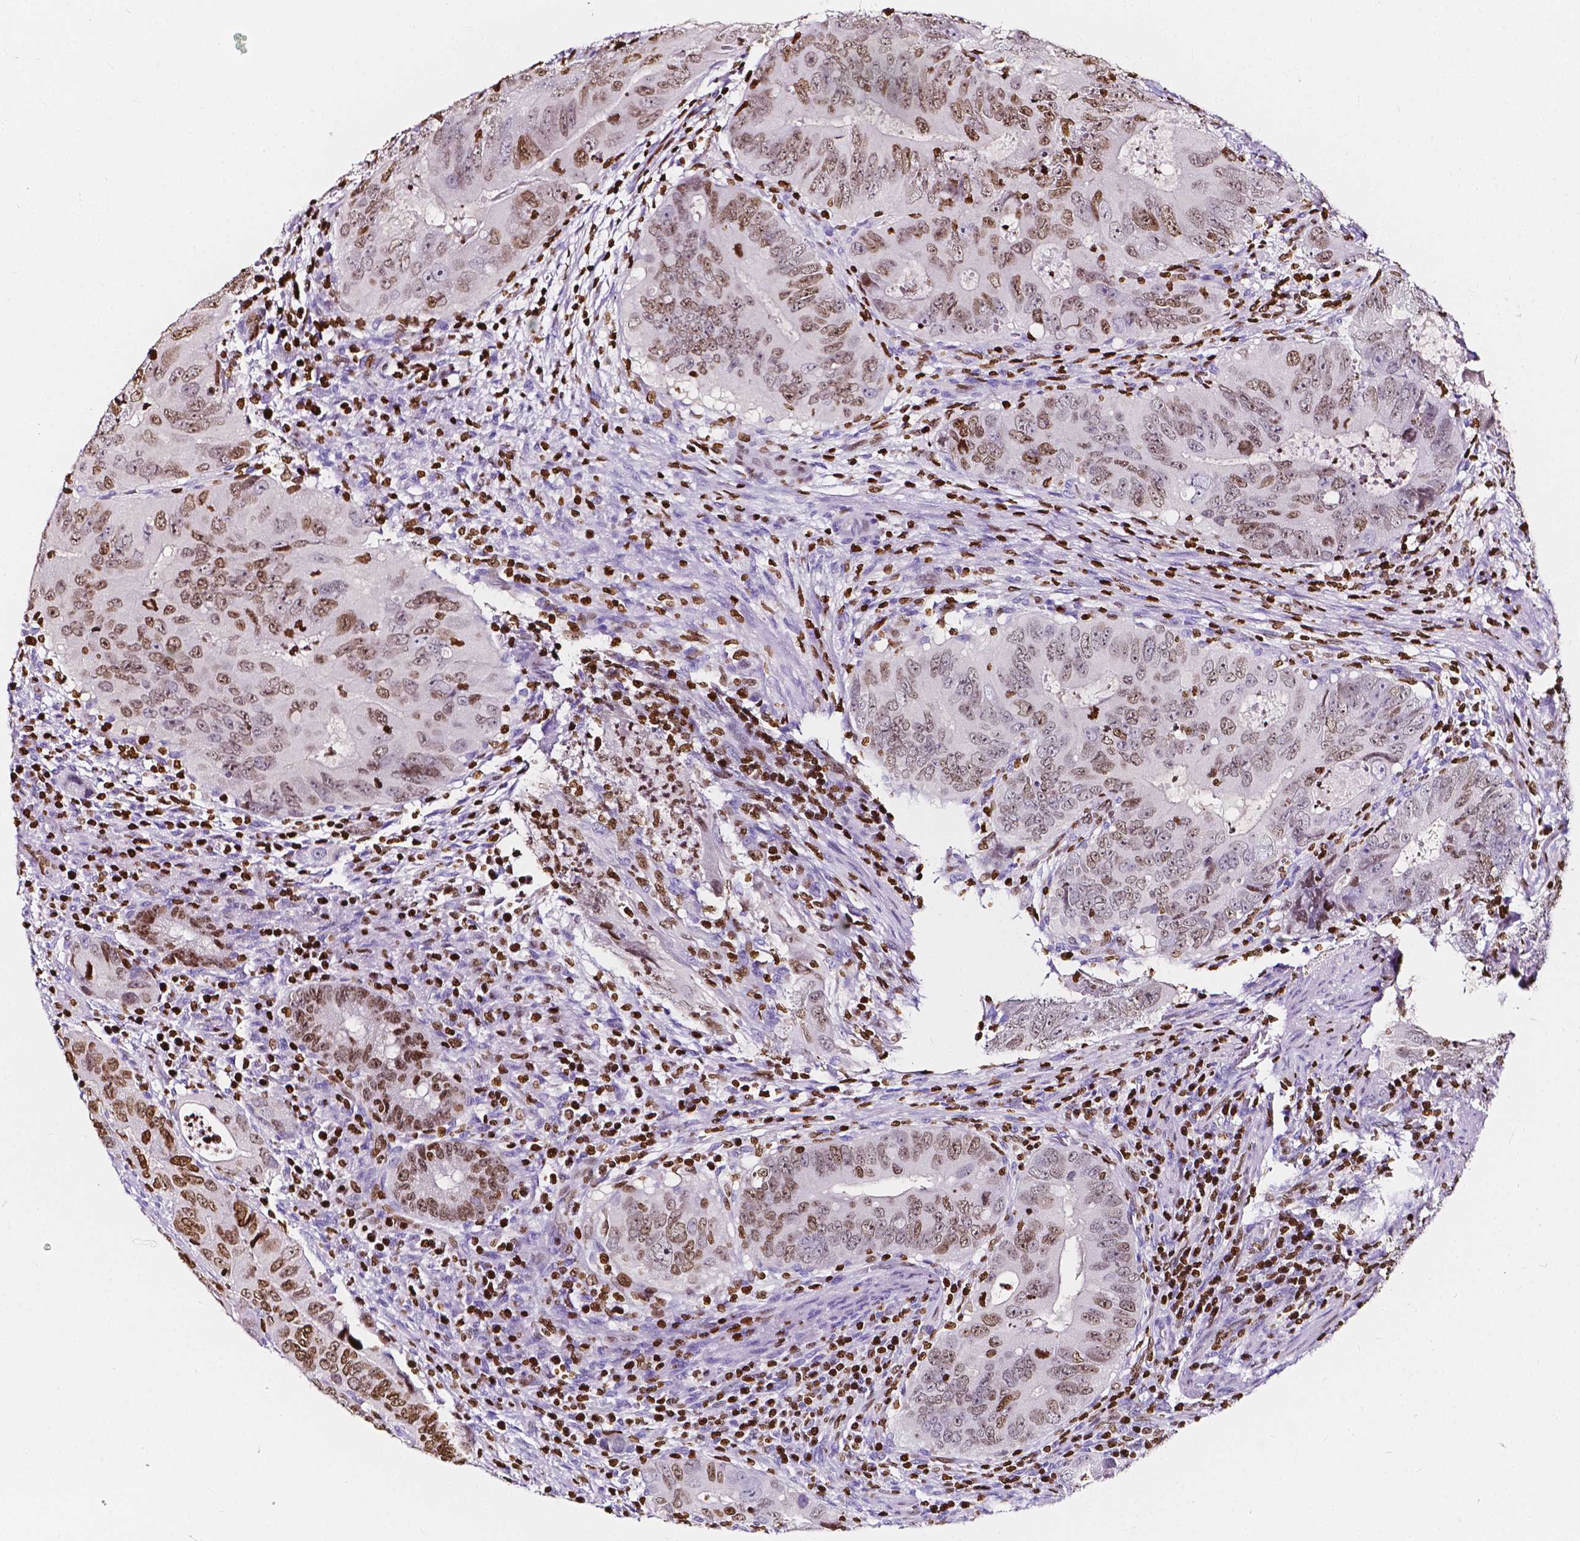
{"staining": {"intensity": "moderate", "quantity": ">75%", "location": "nuclear"}, "tissue": "colorectal cancer", "cell_type": "Tumor cells", "image_type": "cancer", "snomed": [{"axis": "morphology", "description": "Adenocarcinoma, NOS"}, {"axis": "topography", "description": "Colon"}], "caption": "Tumor cells demonstrate medium levels of moderate nuclear positivity in about >75% of cells in colorectal cancer.", "gene": "CBY3", "patient": {"sex": "male", "age": 79}}